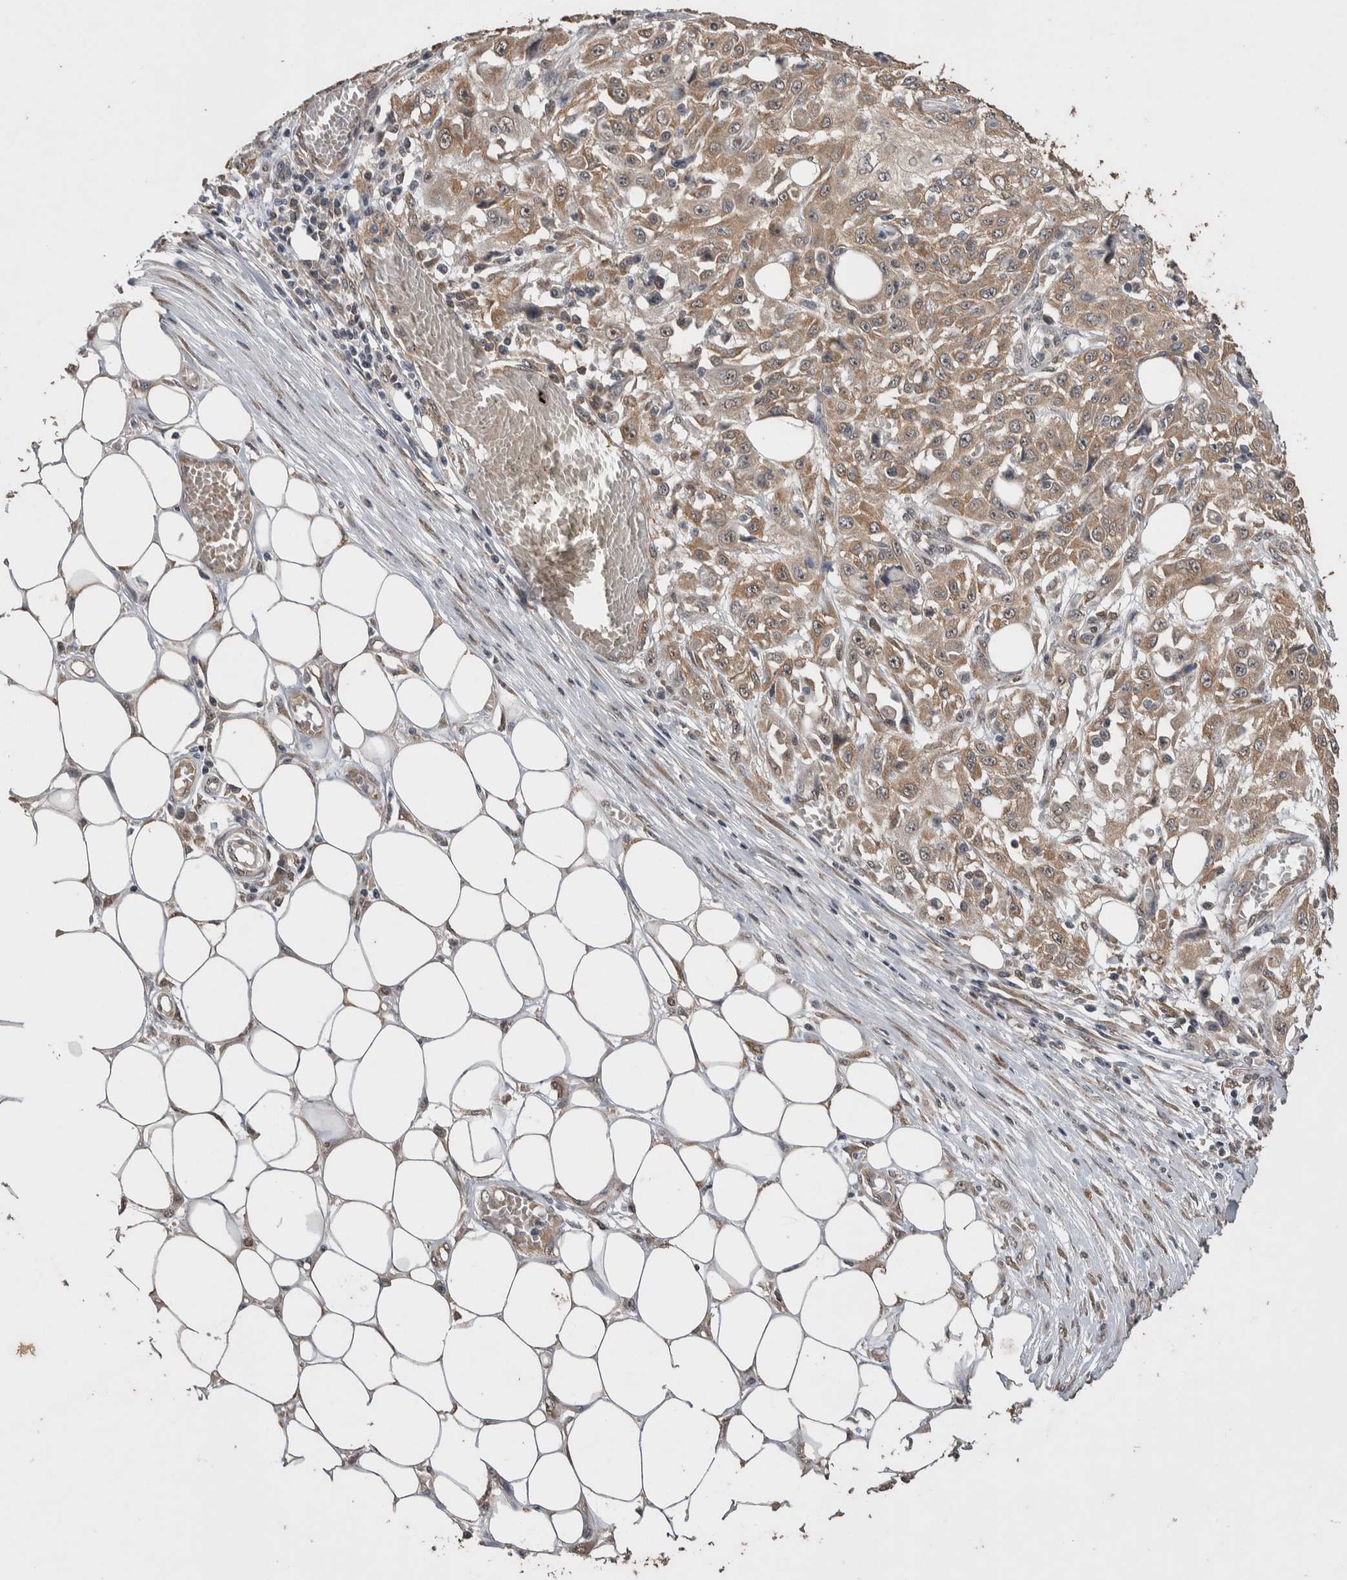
{"staining": {"intensity": "moderate", "quantity": ">75%", "location": "cytoplasmic/membranous"}, "tissue": "skin cancer", "cell_type": "Tumor cells", "image_type": "cancer", "snomed": [{"axis": "morphology", "description": "Squamous cell carcinoma, NOS"}, {"axis": "morphology", "description": "Squamous cell carcinoma, metastatic, NOS"}, {"axis": "topography", "description": "Skin"}, {"axis": "topography", "description": "Lymph node"}], "caption": "Squamous cell carcinoma (skin) stained with a protein marker shows moderate staining in tumor cells.", "gene": "DVL2", "patient": {"sex": "male", "age": 75}}